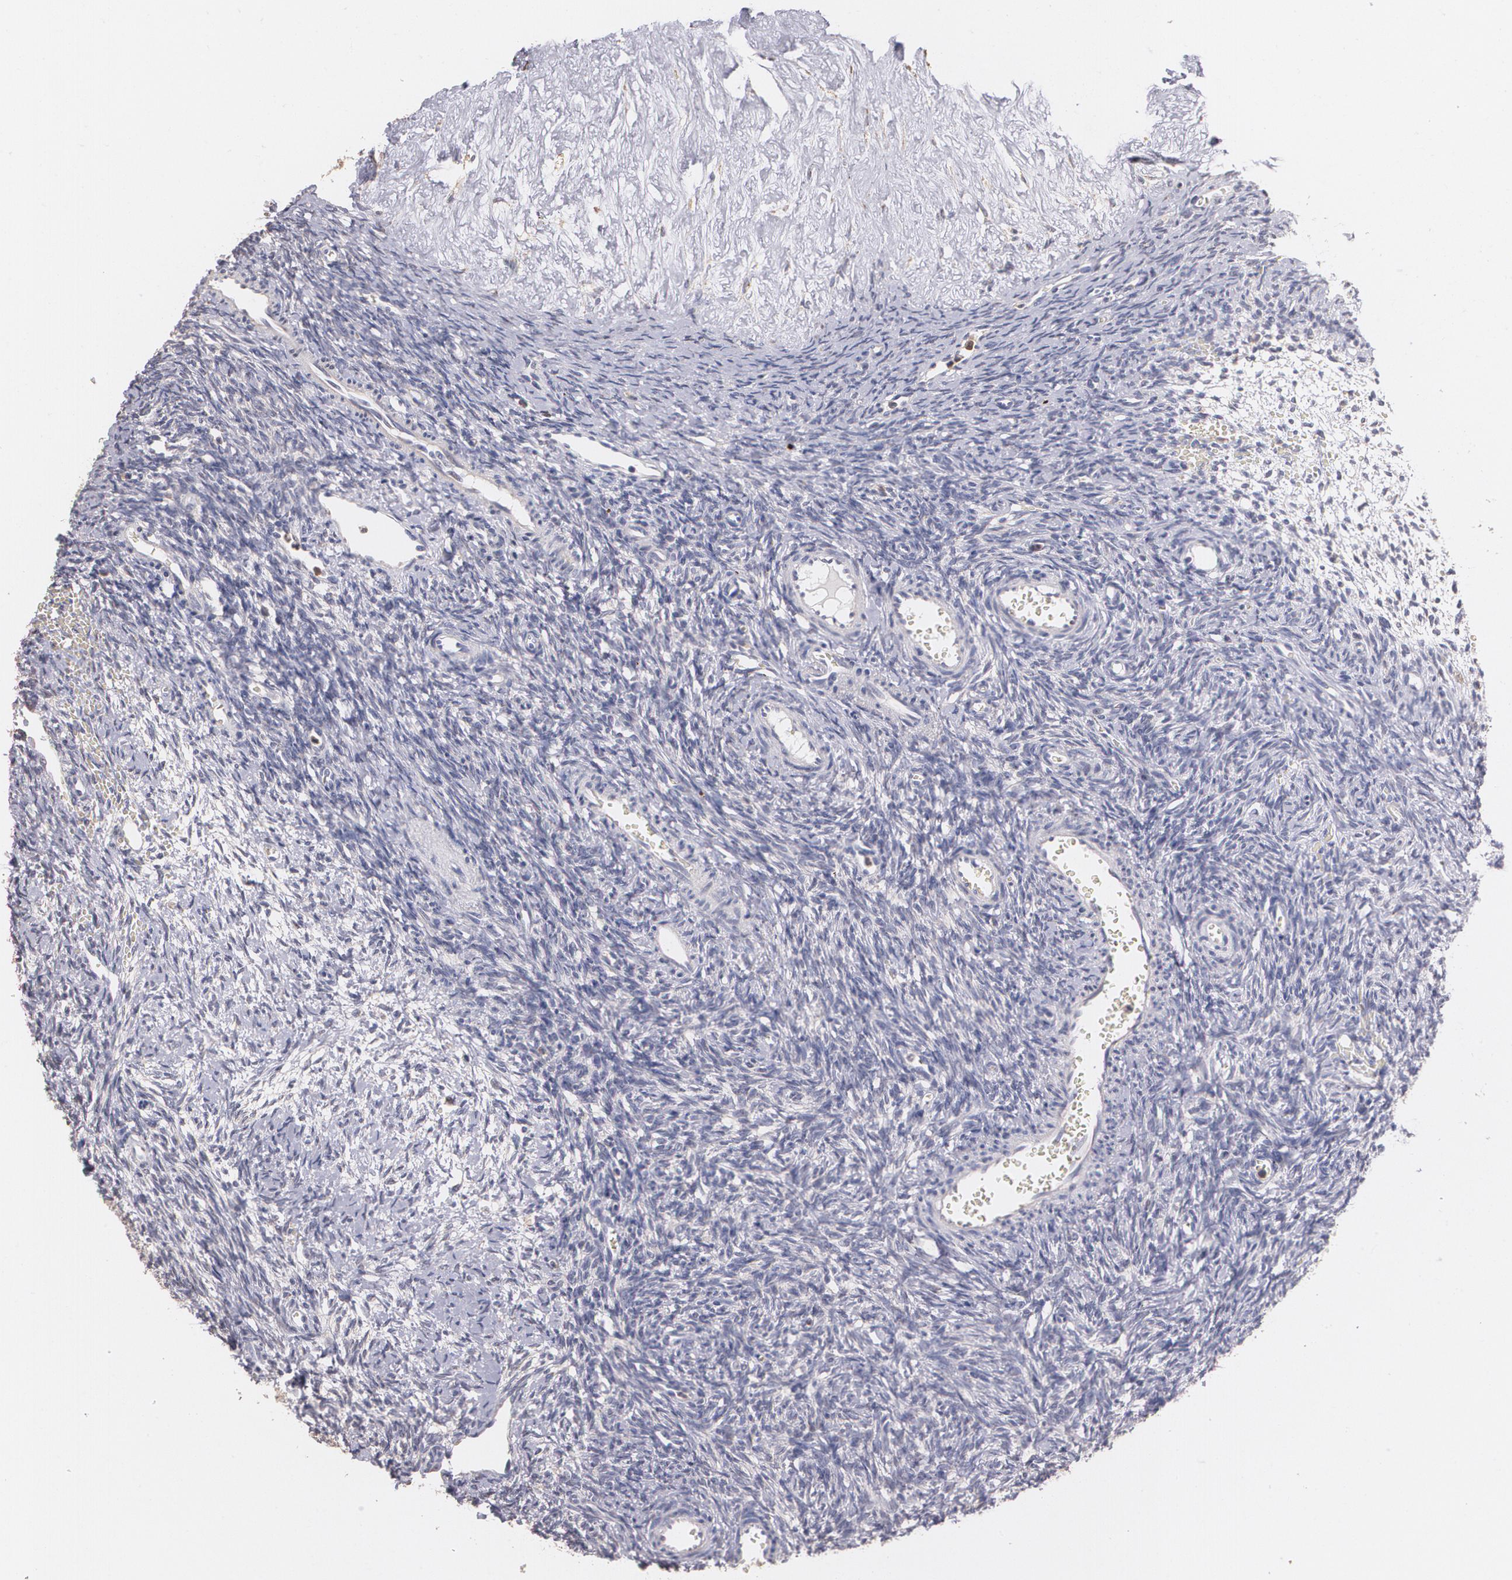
{"staining": {"intensity": "negative", "quantity": "none", "location": "none"}, "tissue": "ovary", "cell_type": "Ovarian stroma cells", "image_type": "normal", "snomed": [{"axis": "morphology", "description": "Normal tissue, NOS"}, {"axis": "topography", "description": "Ovary"}], "caption": "Ovarian stroma cells show no significant expression in benign ovary. The staining is performed using DAB (3,3'-diaminobenzidine) brown chromogen with nuclei counter-stained in using hematoxylin.", "gene": "ATF3", "patient": {"sex": "female", "age": 39}}